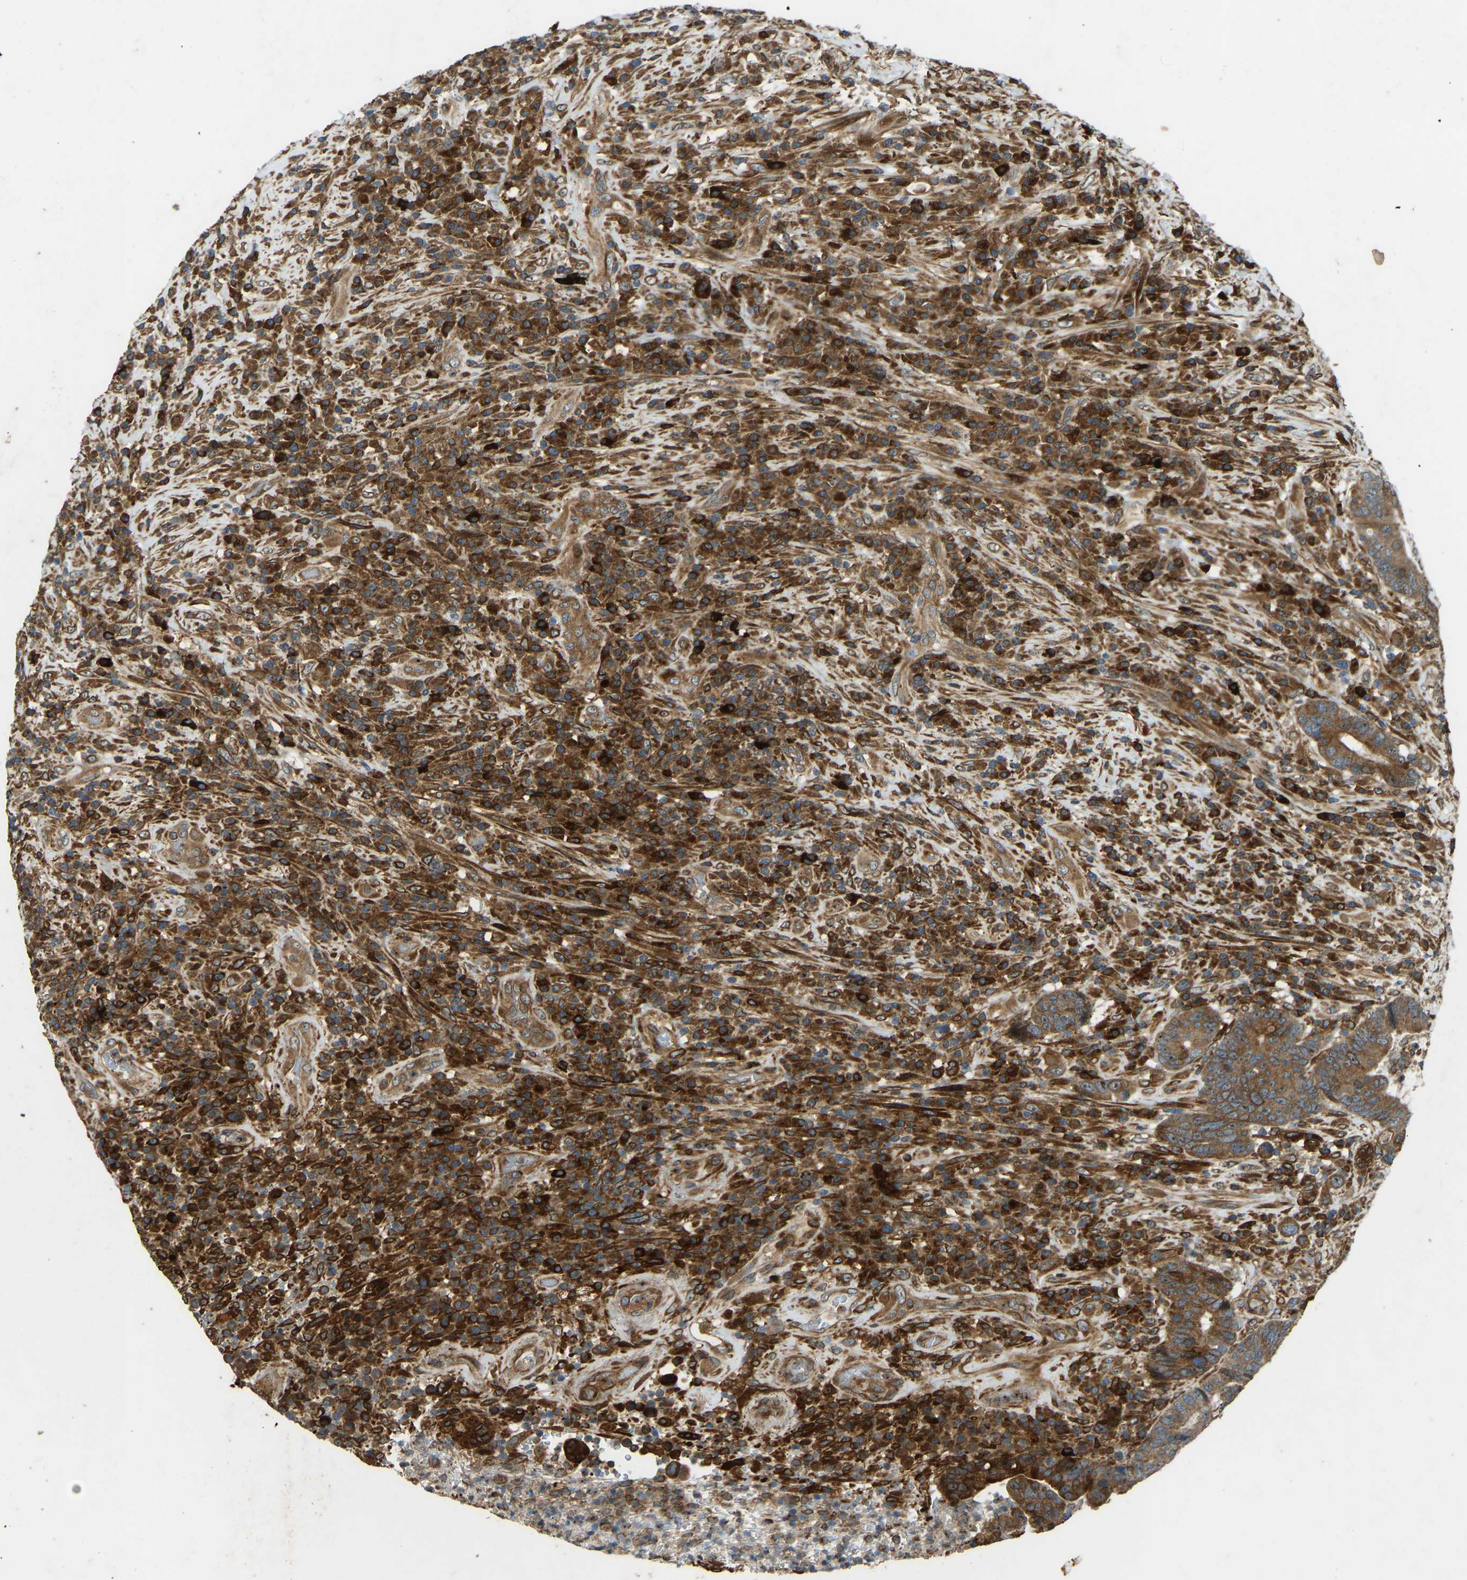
{"staining": {"intensity": "moderate", "quantity": ">75%", "location": "cytoplasmic/membranous"}, "tissue": "colorectal cancer", "cell_type": "Tumor cells", "image_type": "cancer", "snomed": [{"axis": "morphology", "description": "Adenocarcinoma, NOS"}, {"axis": "topography", "description": "Rectum"}], "caption": "This image shows immunohistochemistry staining of adenocarcinoma (colorectal), with medium moderate cytoplasmic/membranous staining in about >75% of tumor cells.", "gene": "OS9", "patient": {"sex": "female", "age": 89}}